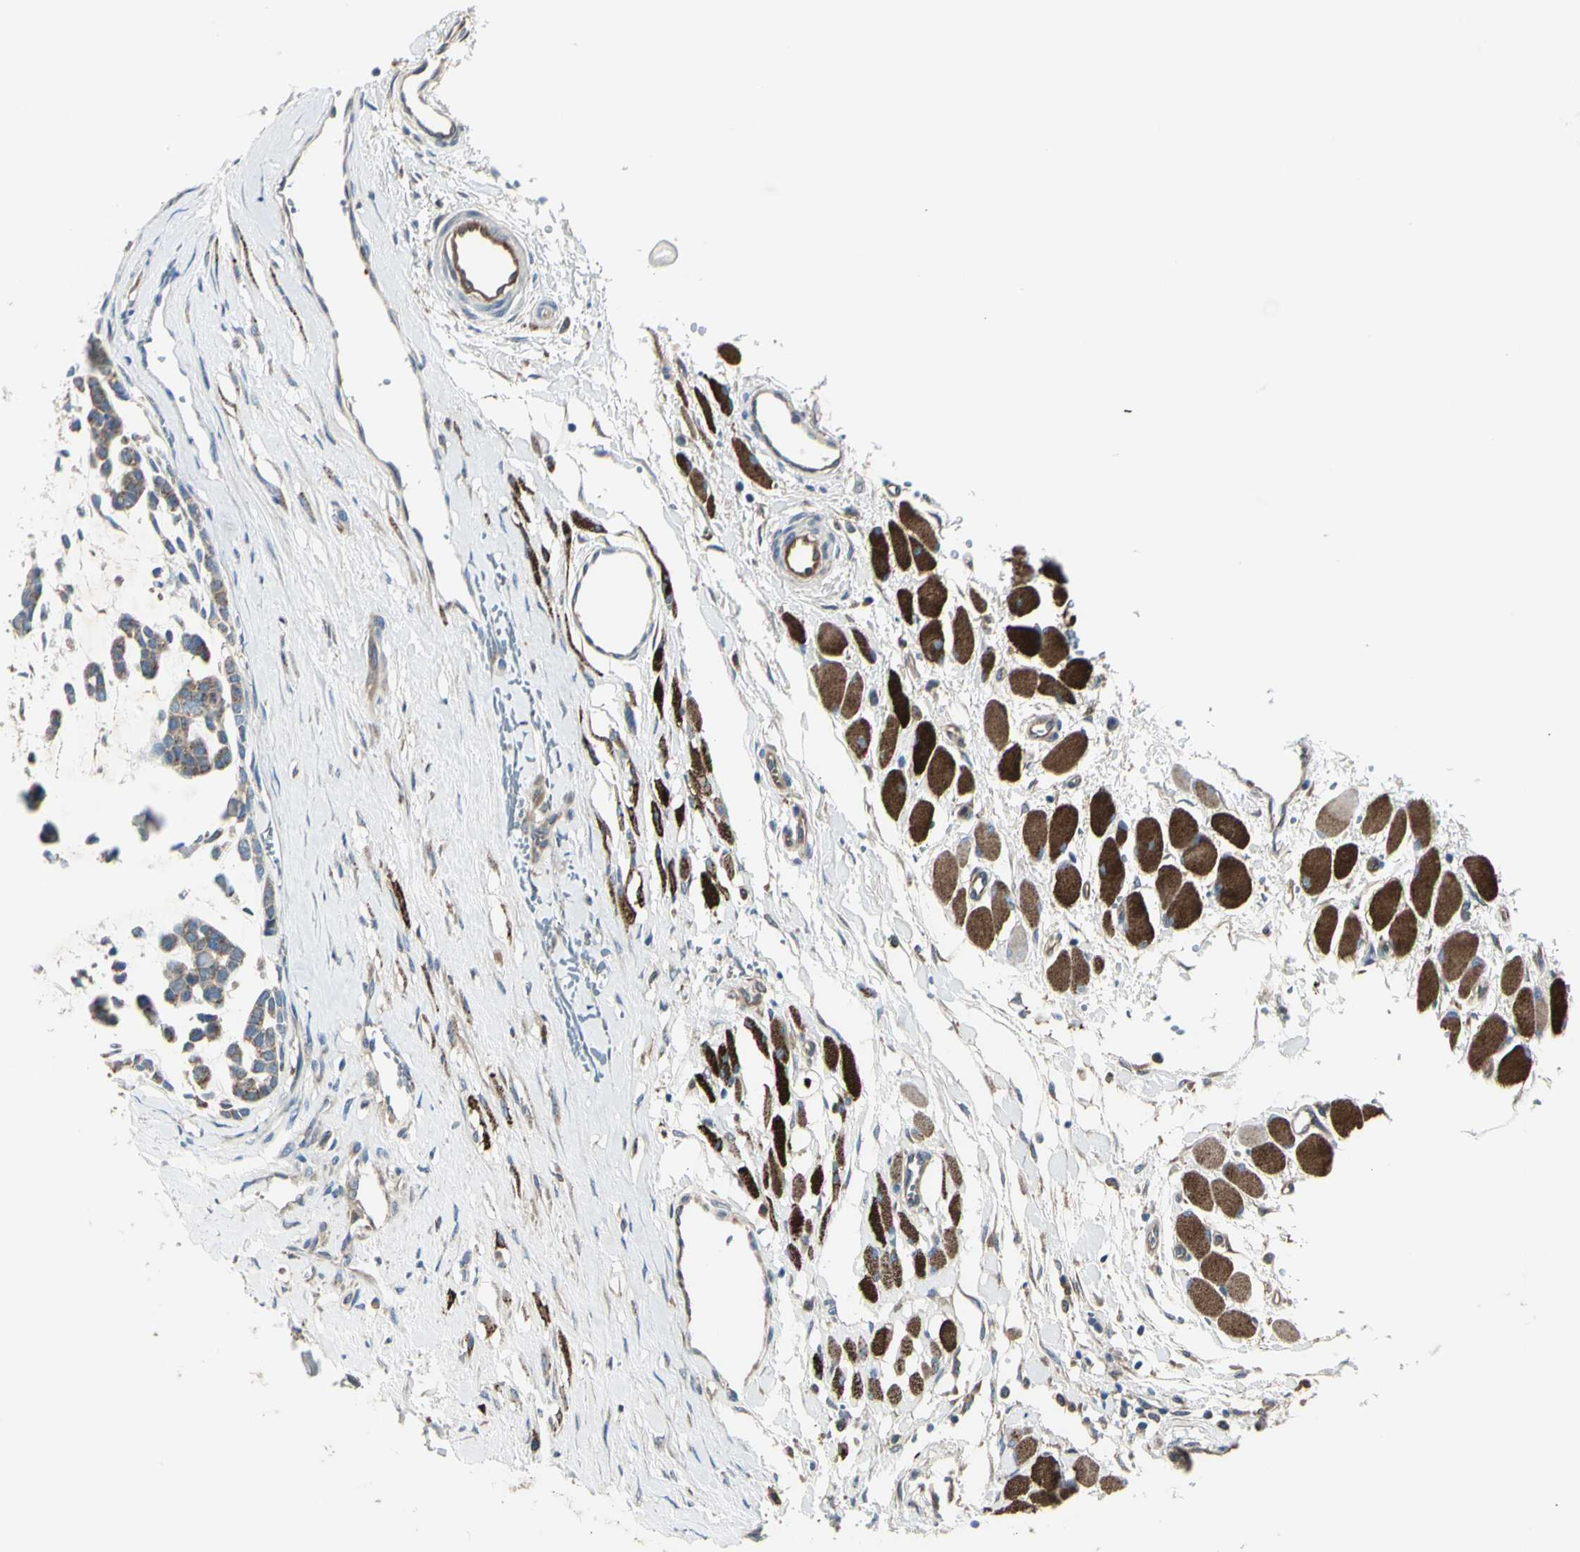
{"staining": {"intensity": "weak", "quantity": ">75%", "location": "cytoplasmic/membranous"}, "tissue": "head and neck cancer", "cell_type": "Tumor cells", "image_type": "cancer", "snomed": [{"axis": "morphology", "description": "Adenocarcinoma, NOS"}, {"axis": "morphology", "description": "Adenoma, NOS"}, {"axis": "topography", "description": "Head-Neck"}], "caption": "Protein staining displays weak cytoplasmic/membranous staining in approximately >75% of tumor cells in adenocarcinoma (head and neck).", "gene": "IGSF9B", "patient": {"sex": "female", "age": 55}}